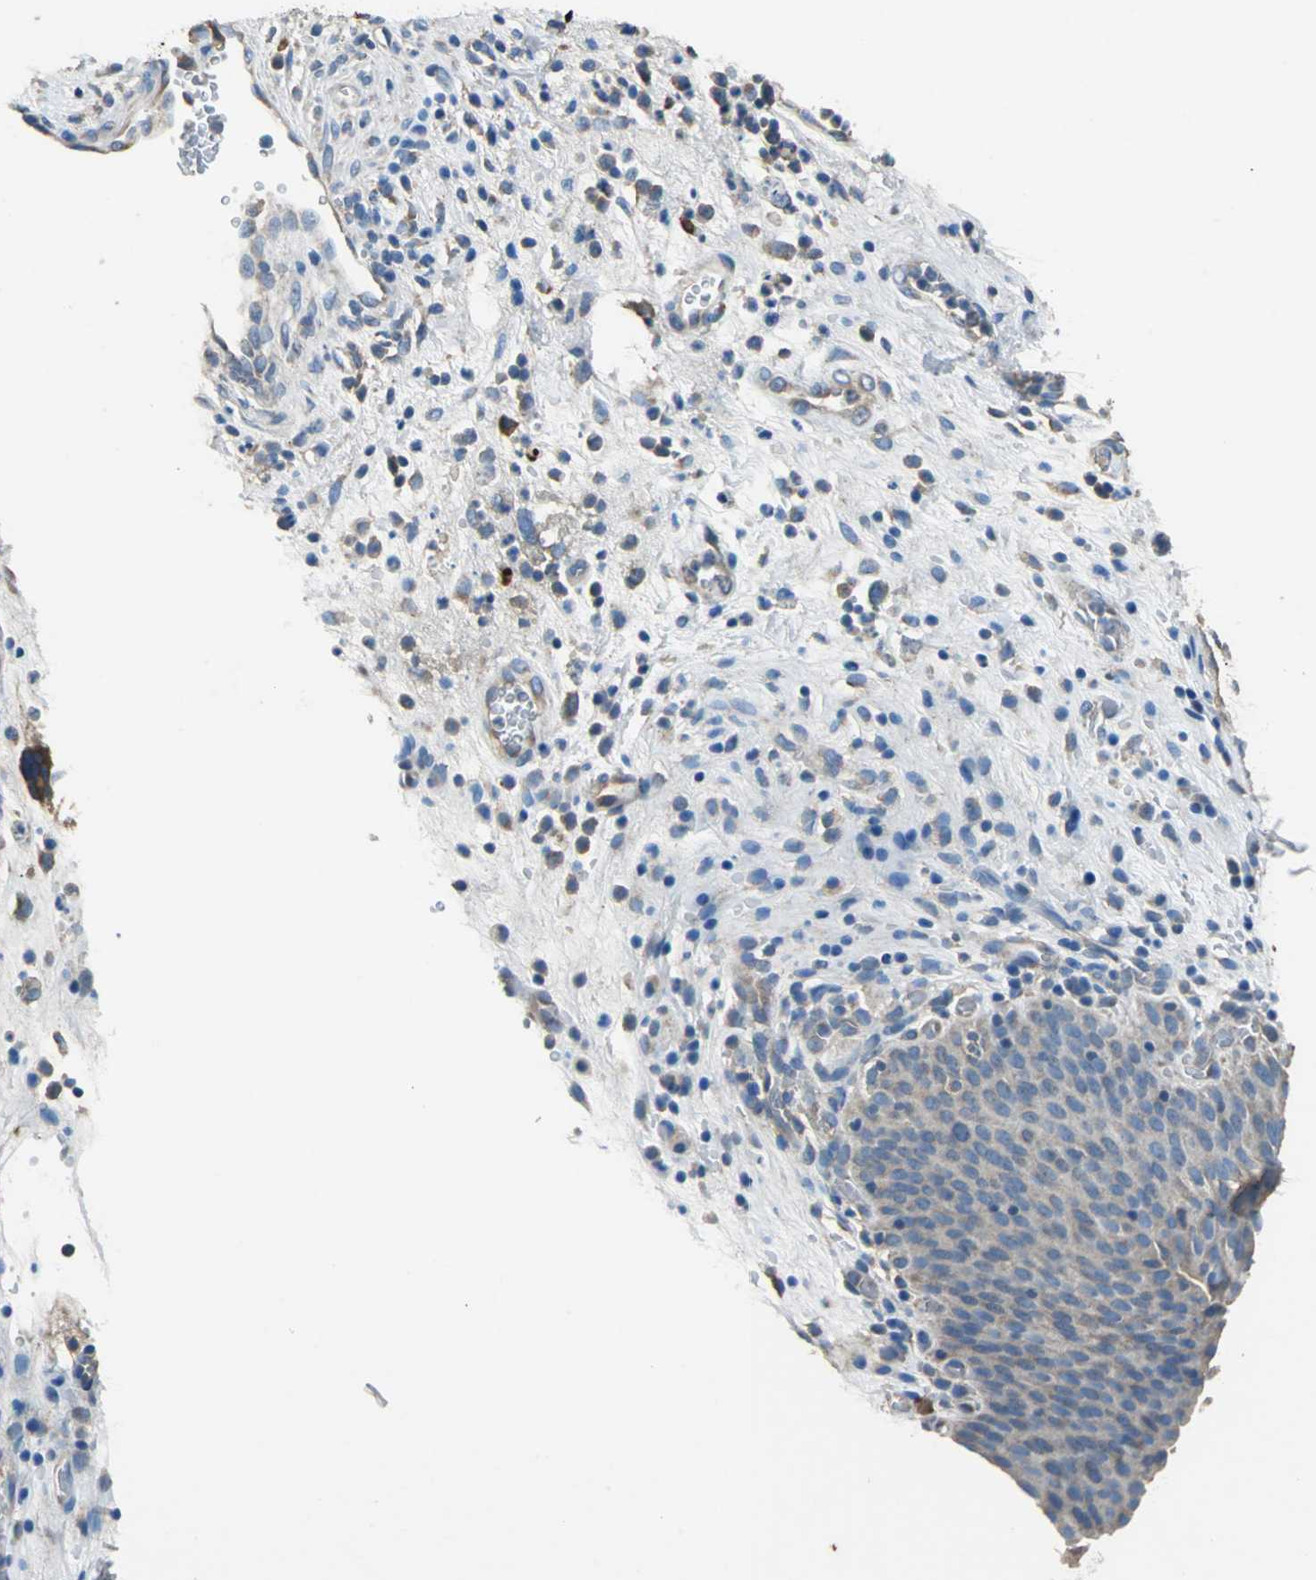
{"staining": {"intensity": "weak", "quantity": ">75%", "location": "cytoplasmic/membranous"}, "tissue": "urinary bladder", "cell_type": "Urothelial cells", "image_type": "normal", "snomed": [{"axis": "morphology", "description": "Normal tissue, NOS"}, {"axis": "morphology", "description": "Dysplasia, NOS"}, {"axis": "topography", "description": "Urinary bladder"}], "caption": "Protein analysis of benign urinary bladder reveals weak cytoplasmic/membranous expression in about >75% of urothelial cells. (DAB IHC with brightfield microscopy, high magnification).", "gene": "HEPH", "patient": {"sex": "male", "age": 35}}